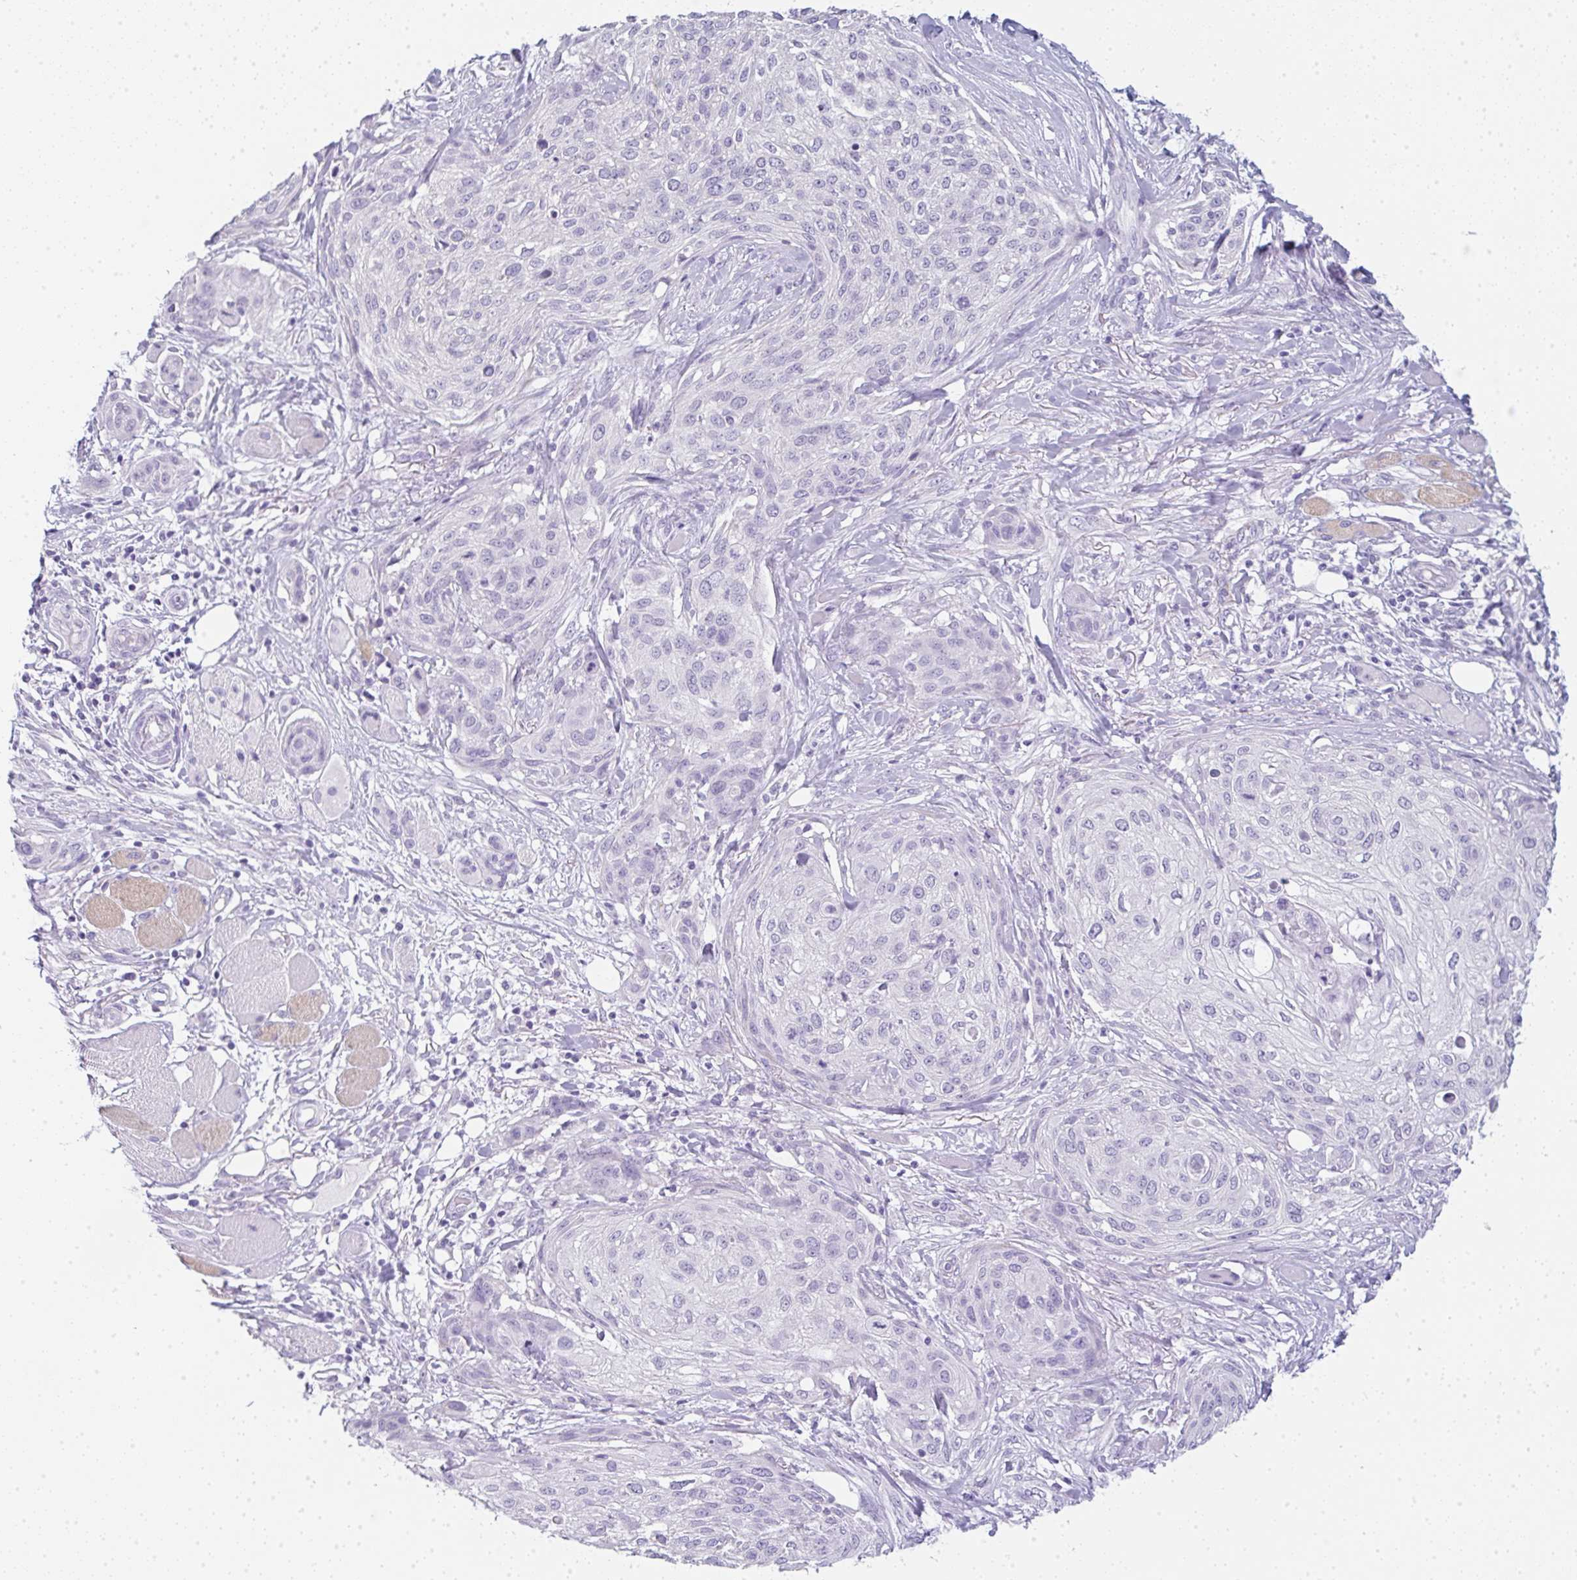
{"staining": {"intensity": "negative", "quantity": "none", "location": "none"}, "tissue": "skin cancer", "cell_type": "Tumor cells", "image_type": "cancer", "snomed": [{"axis": "morphology", "description": "Squamous cell carcinoma, NOS"}, {"axis": "topography", "description": "Skin"}], "caption": "Image shows no protein positivity in tumor cells of skin cancer (squamous cell carcinoma) tissue. The staining was performed using DAB to visualize the protein expression in brown, while the nuclei were stained in blue with hematoxylin (Magnification: 20x).", "gene": "LPAR4", "patient": {"sex": "female", "age": 87}}